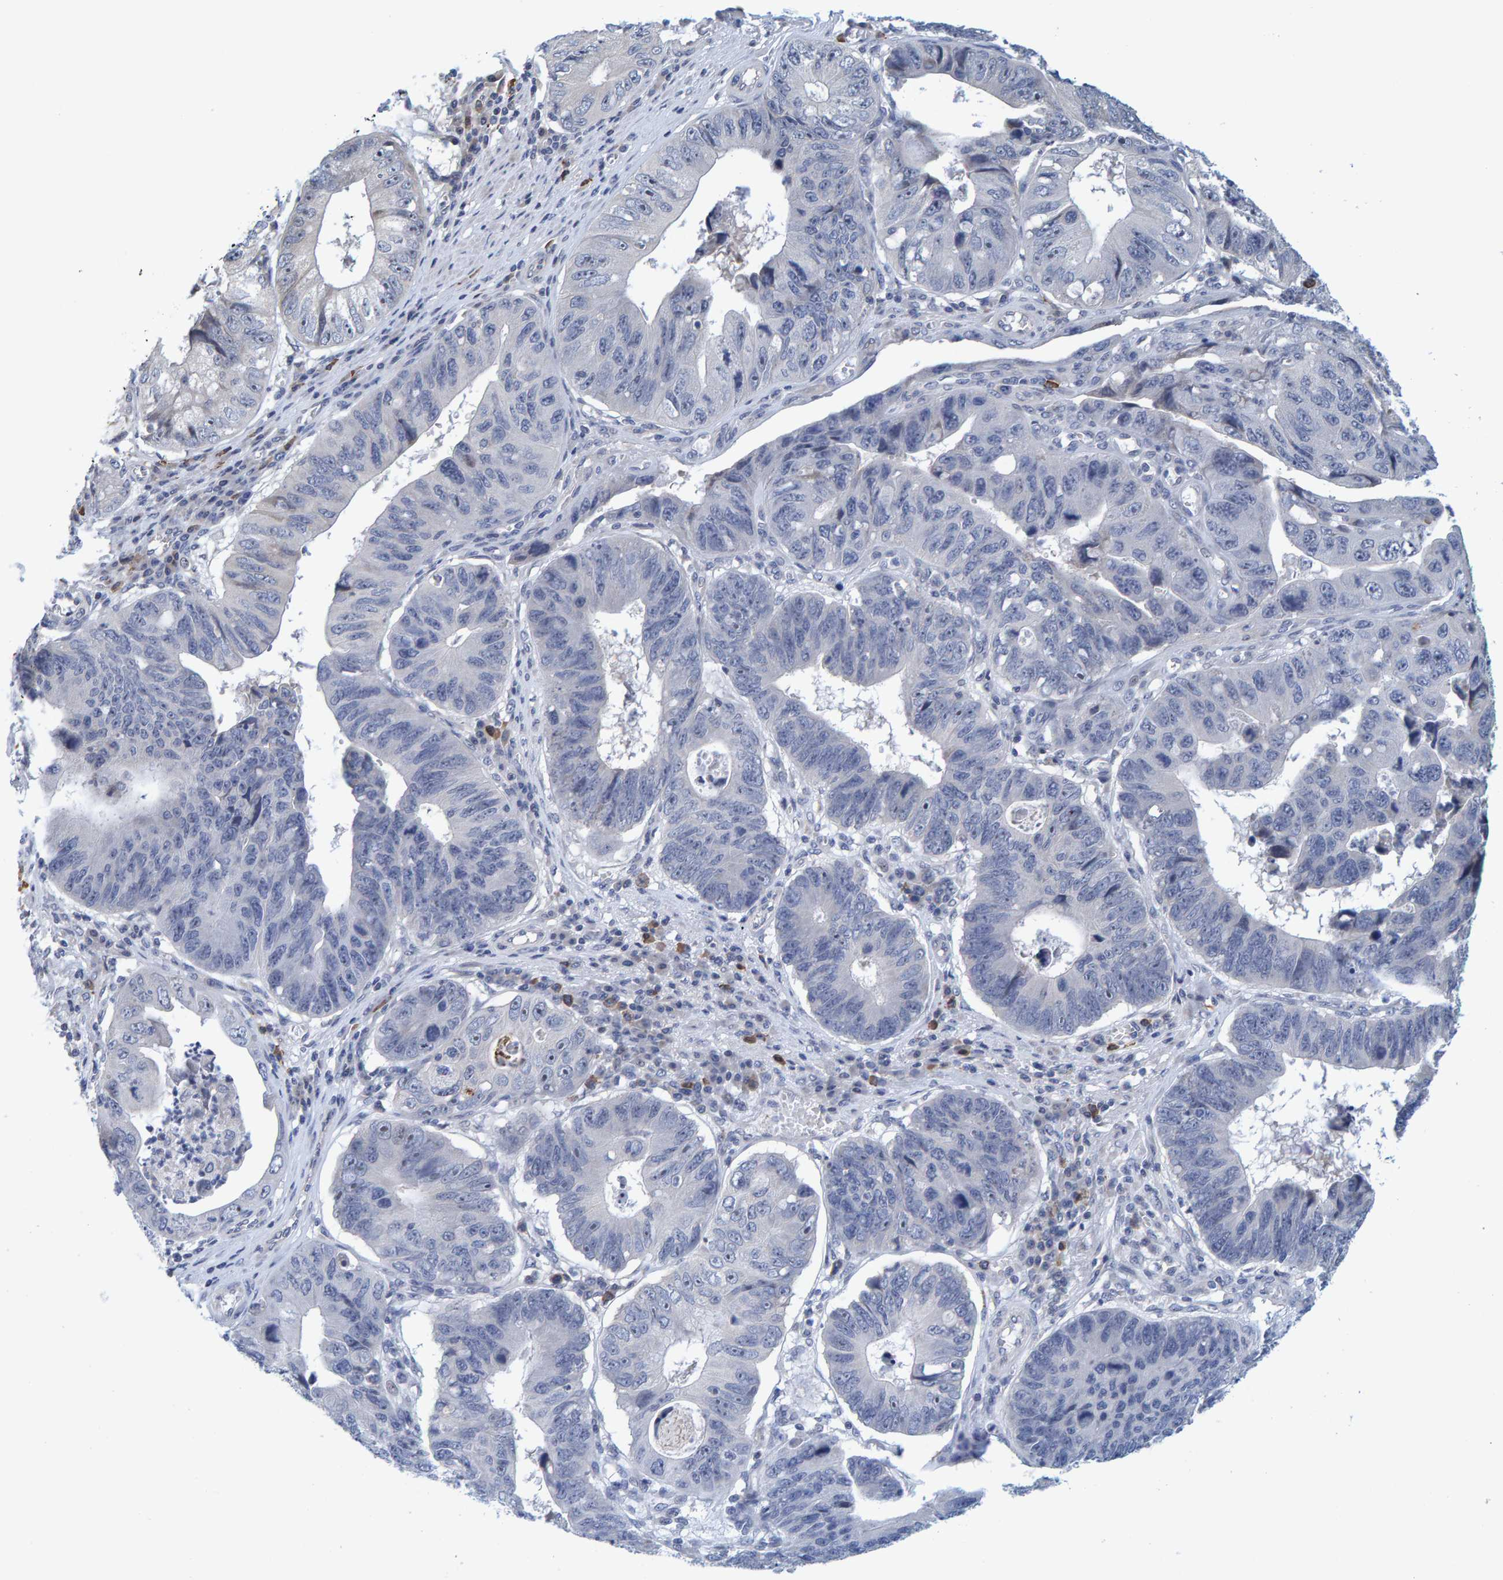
{"staining": {"intensity": "weak", "quantity": "<25%", "location": "nuclear"}, "tissue": "stomach cancer", "cell_type": "Tumor cells", "image_type": "cancer", "snomed": [{"axis": "morphology", "description": "Adenocarcinoma, NOS"}, {"axis": "topography", "description": "Stomach"}], "caption": "Immunohistochemistry (IHC) of stomach adenocarcinoma exhibits no staining in tumor cells.", "gene": "ZNF77", "patient": {"sex": "male", "age": 59}}